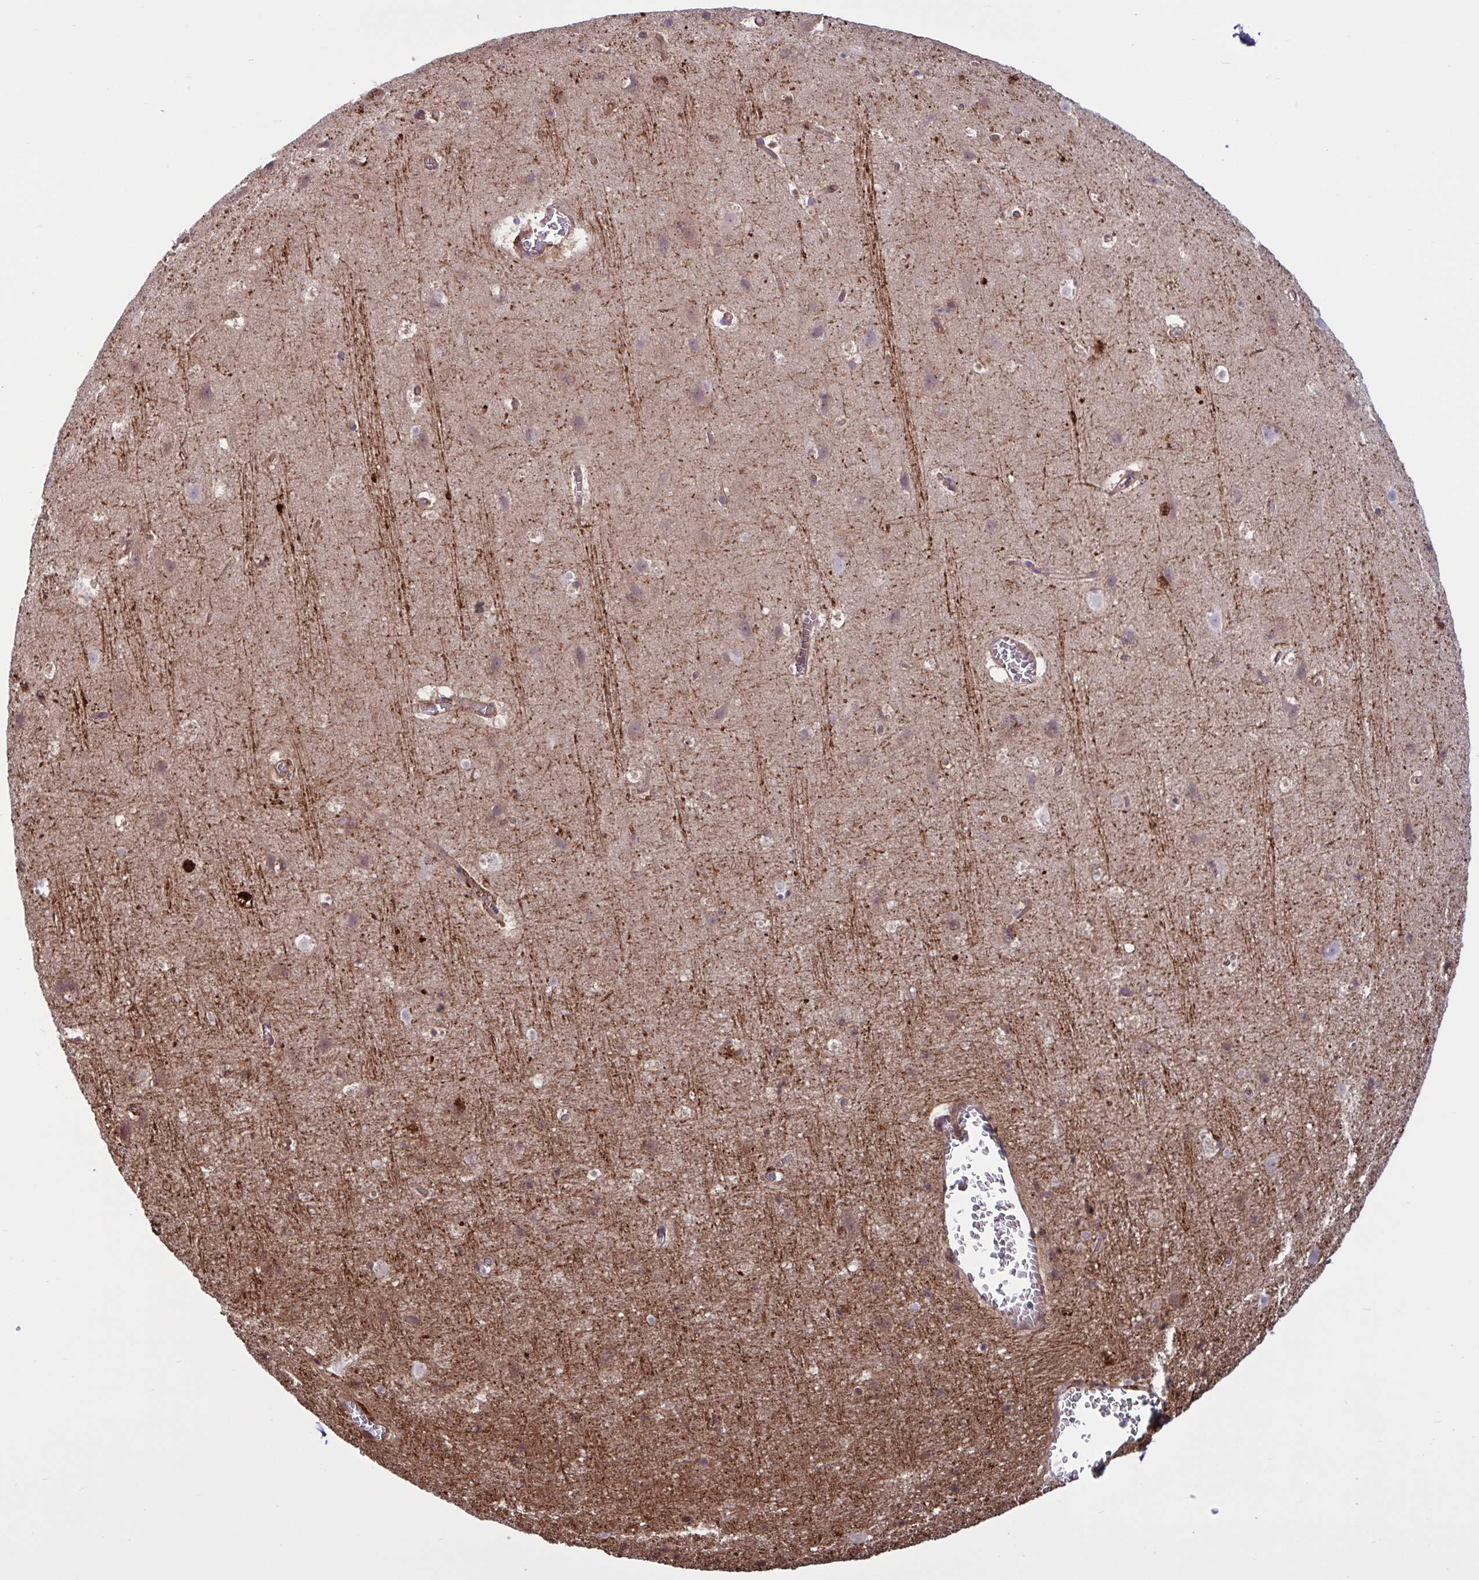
{"staining": {"intensity": "moderate", "quantity": "25%-75%", "location": "cytoplasmic/membranous"}, "tissue": "cerebral cortex", "cell_type": "Endothelial cells", "image_type": "normal", "snomed": [{"axis": "morphology", "description": "Normal tissue, NOS"}, {"axis": "topography", "description": "Cerebral cortex"}], "caption": "Immunohistochemistry image of unremarkable cerebral cortex stained for a protein (brown), which demonstrates medium levels of moderate cytoplasmic/membranous staining in approximately 25%-75% of endothelial cells.", "gene": "GLTP", "patient": {"sex": "female", "age": 42}}